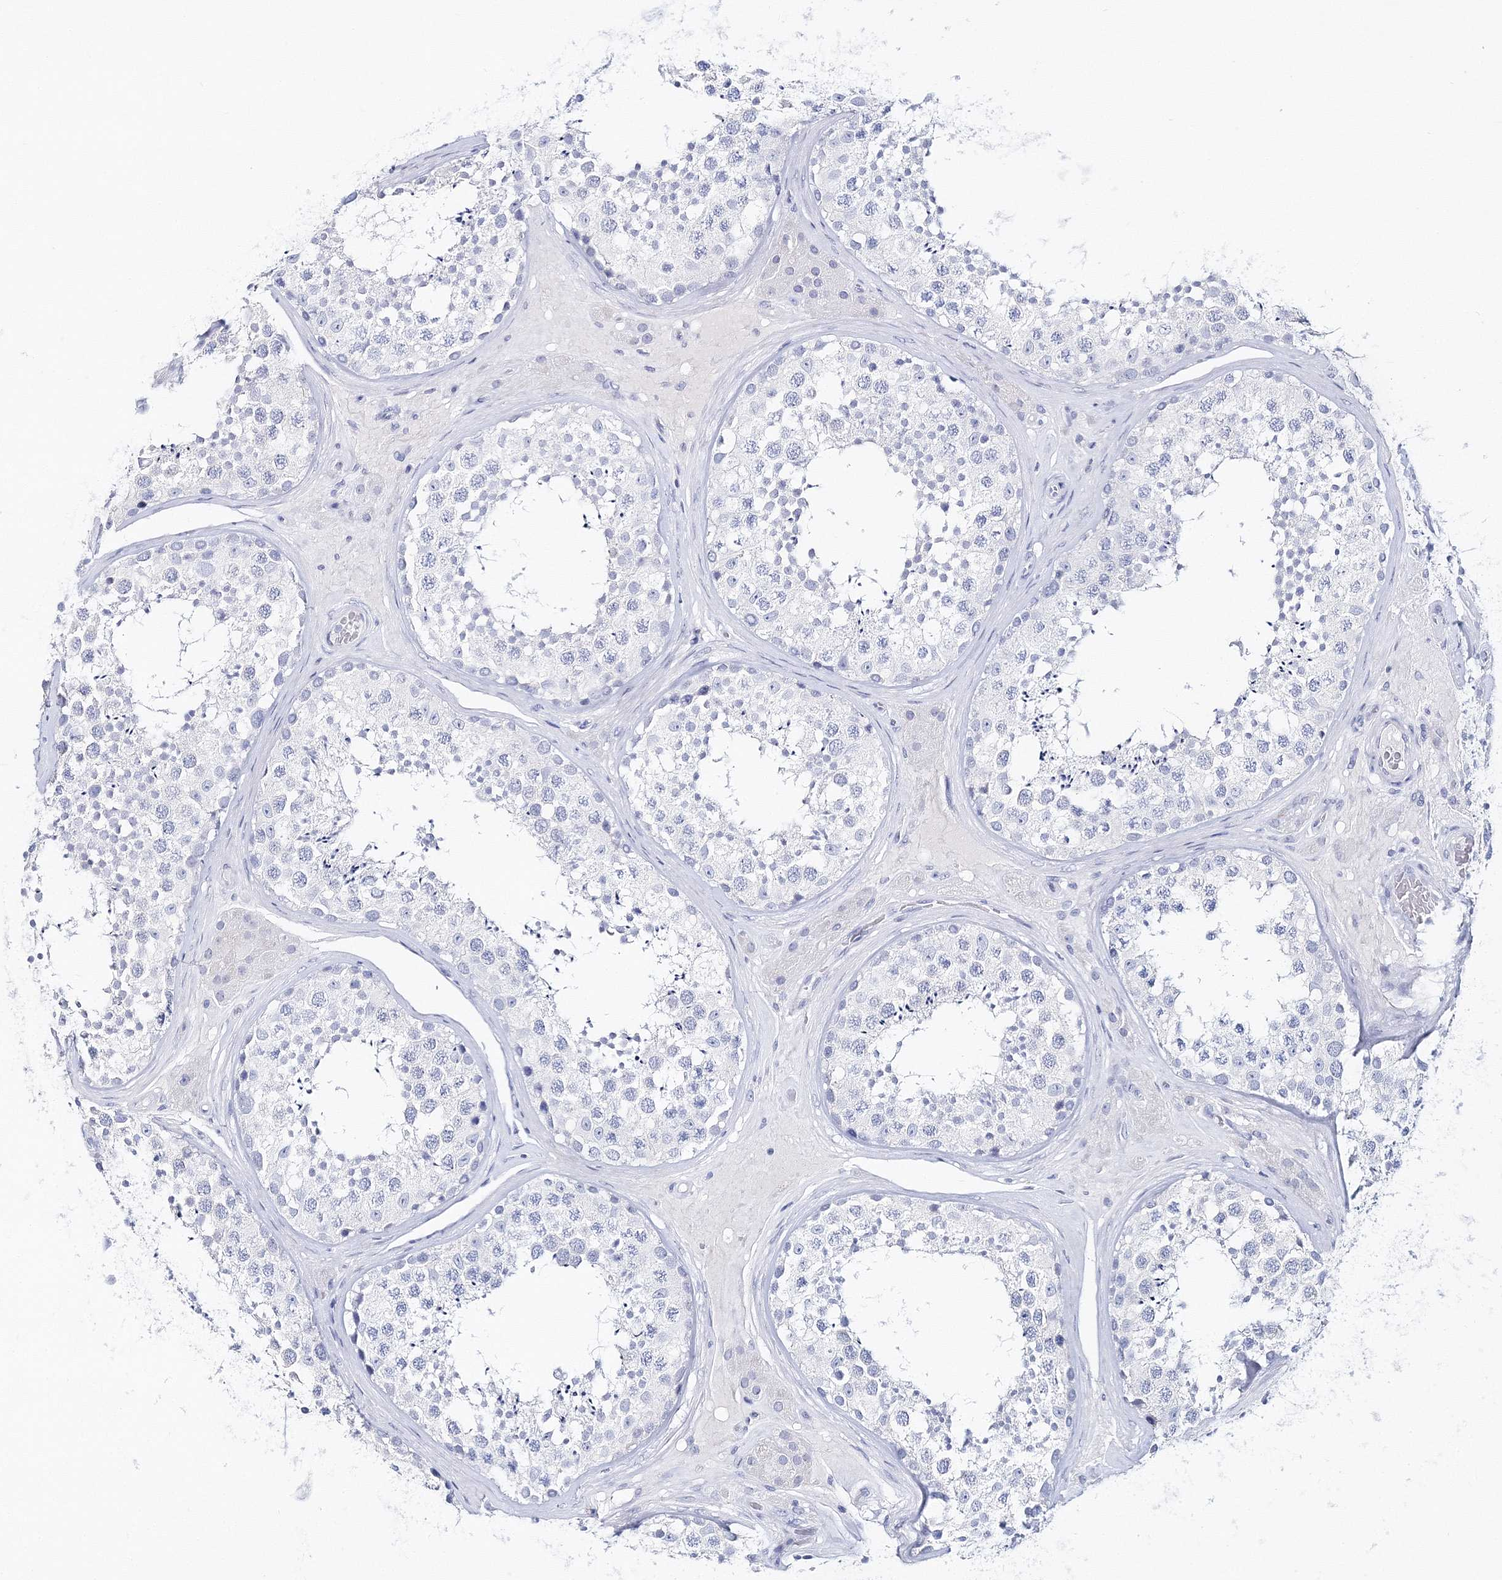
{"staining": {"intensity": "negative", "quantity": "none", "location": "none"}, "tissue": "testis", "cell_type": "Cells in seminiferous ducts", "image_type": "normal", "snomed": [{"axis": "morphology", "description": "Normal tissue, NOS"}, {"axis": "topography", "description": "Testis"}], "caption": "IHC micrograph of benign testis stained for a protein (brown), which demonstrates no positivity in cells in seminiferous ducts.", "gene": "MYOZ2", "patient": {"sex": "male", "age": 46}}